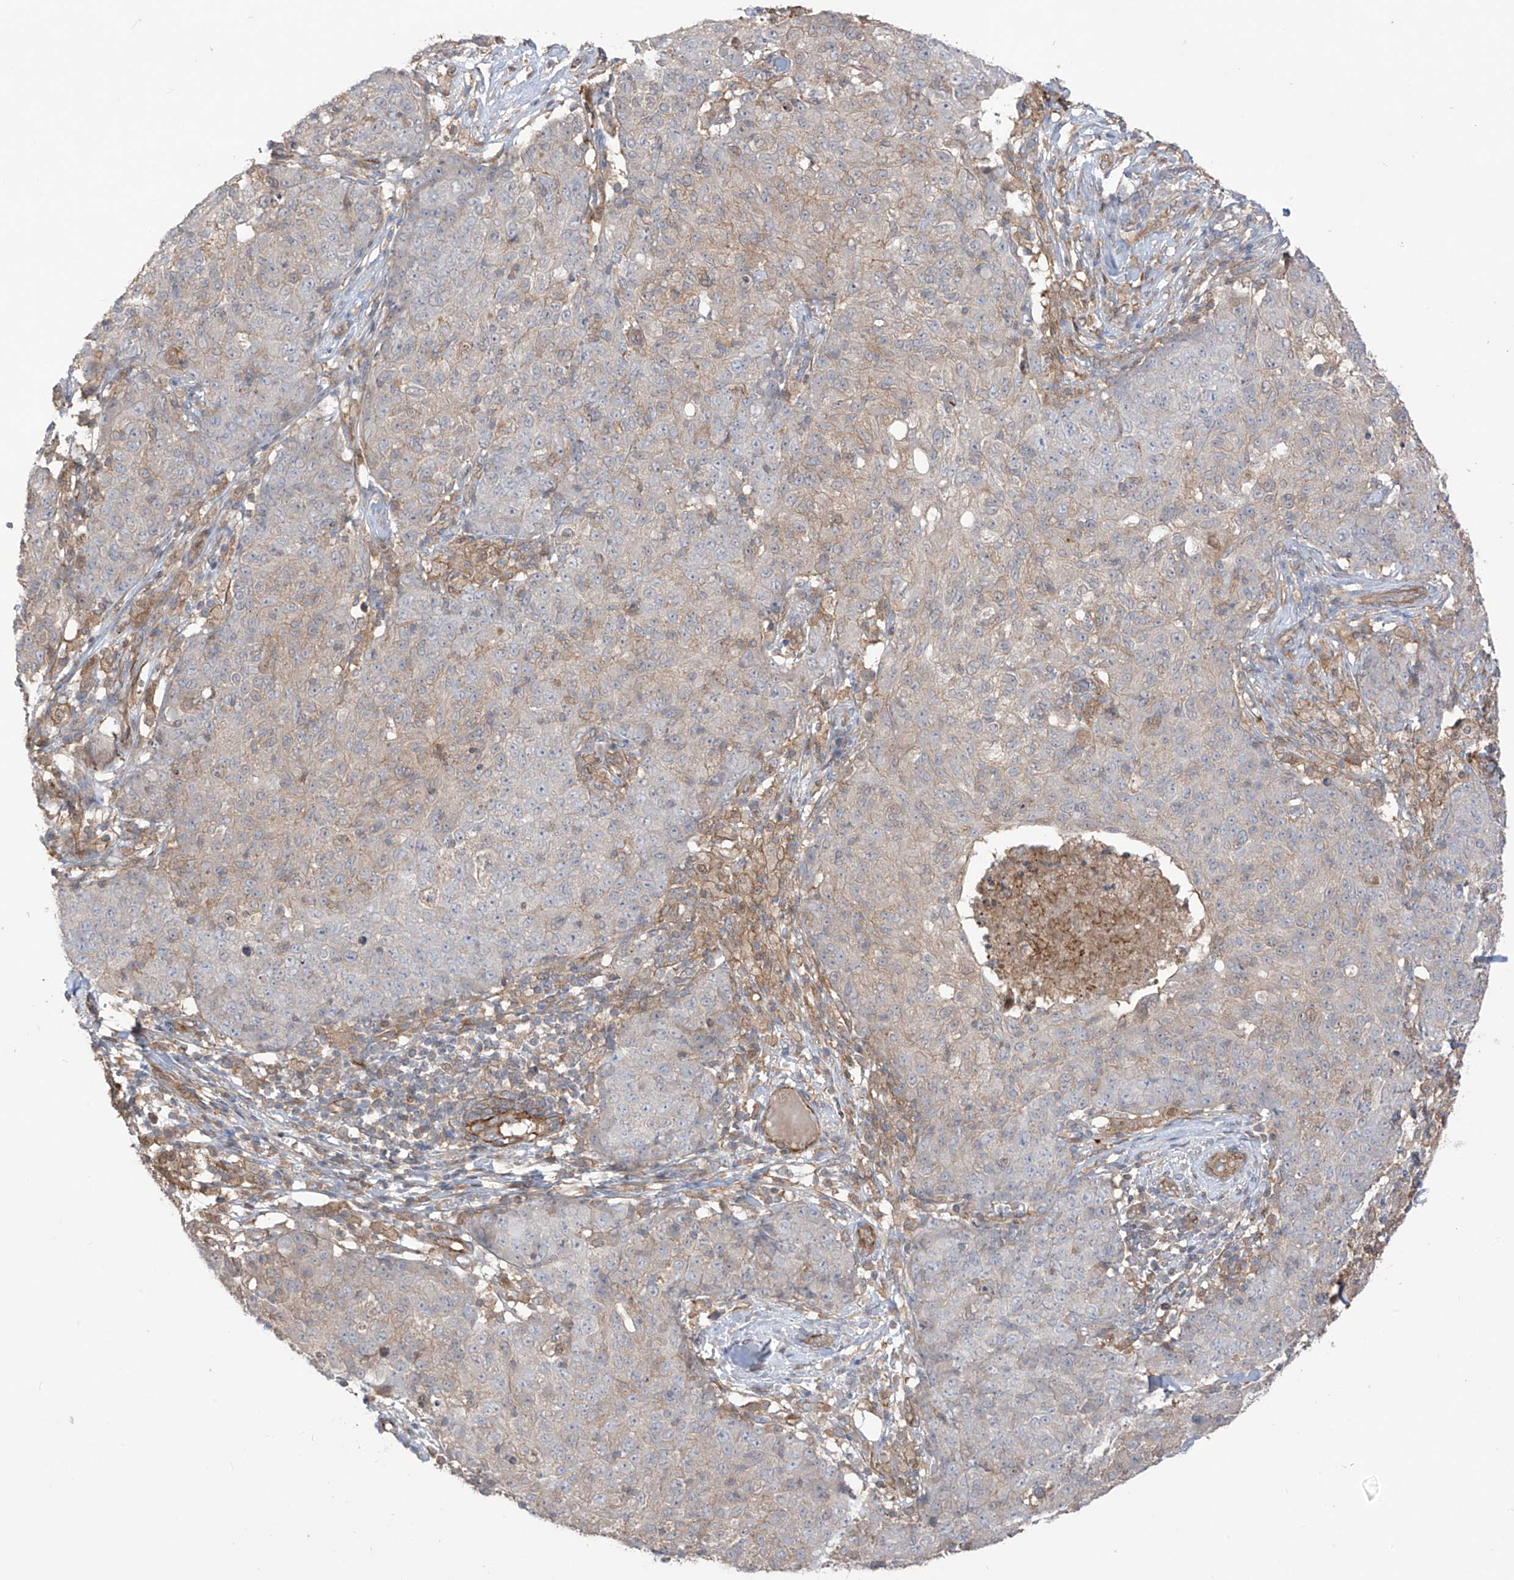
{"staining": {"intensity": "weak", "quantity": "<25%", "location": "cytoplasmic/membranous"}, "tissue": "ovarian cancer", "cell_type": "Tumor cells", "image_type": "cancer", "snomed": [{"axis": "morphology", "description": "Carcinoma, endometroid"}, {"axis": "topography", "description": "Ovary"}], "caption": "This is an immunohistochemistry image of ovarian endometroid carcinoma. There is no expression in tumor cells.", "gene": "TRMU", "patient": {"sex": "female", "age": 42}}